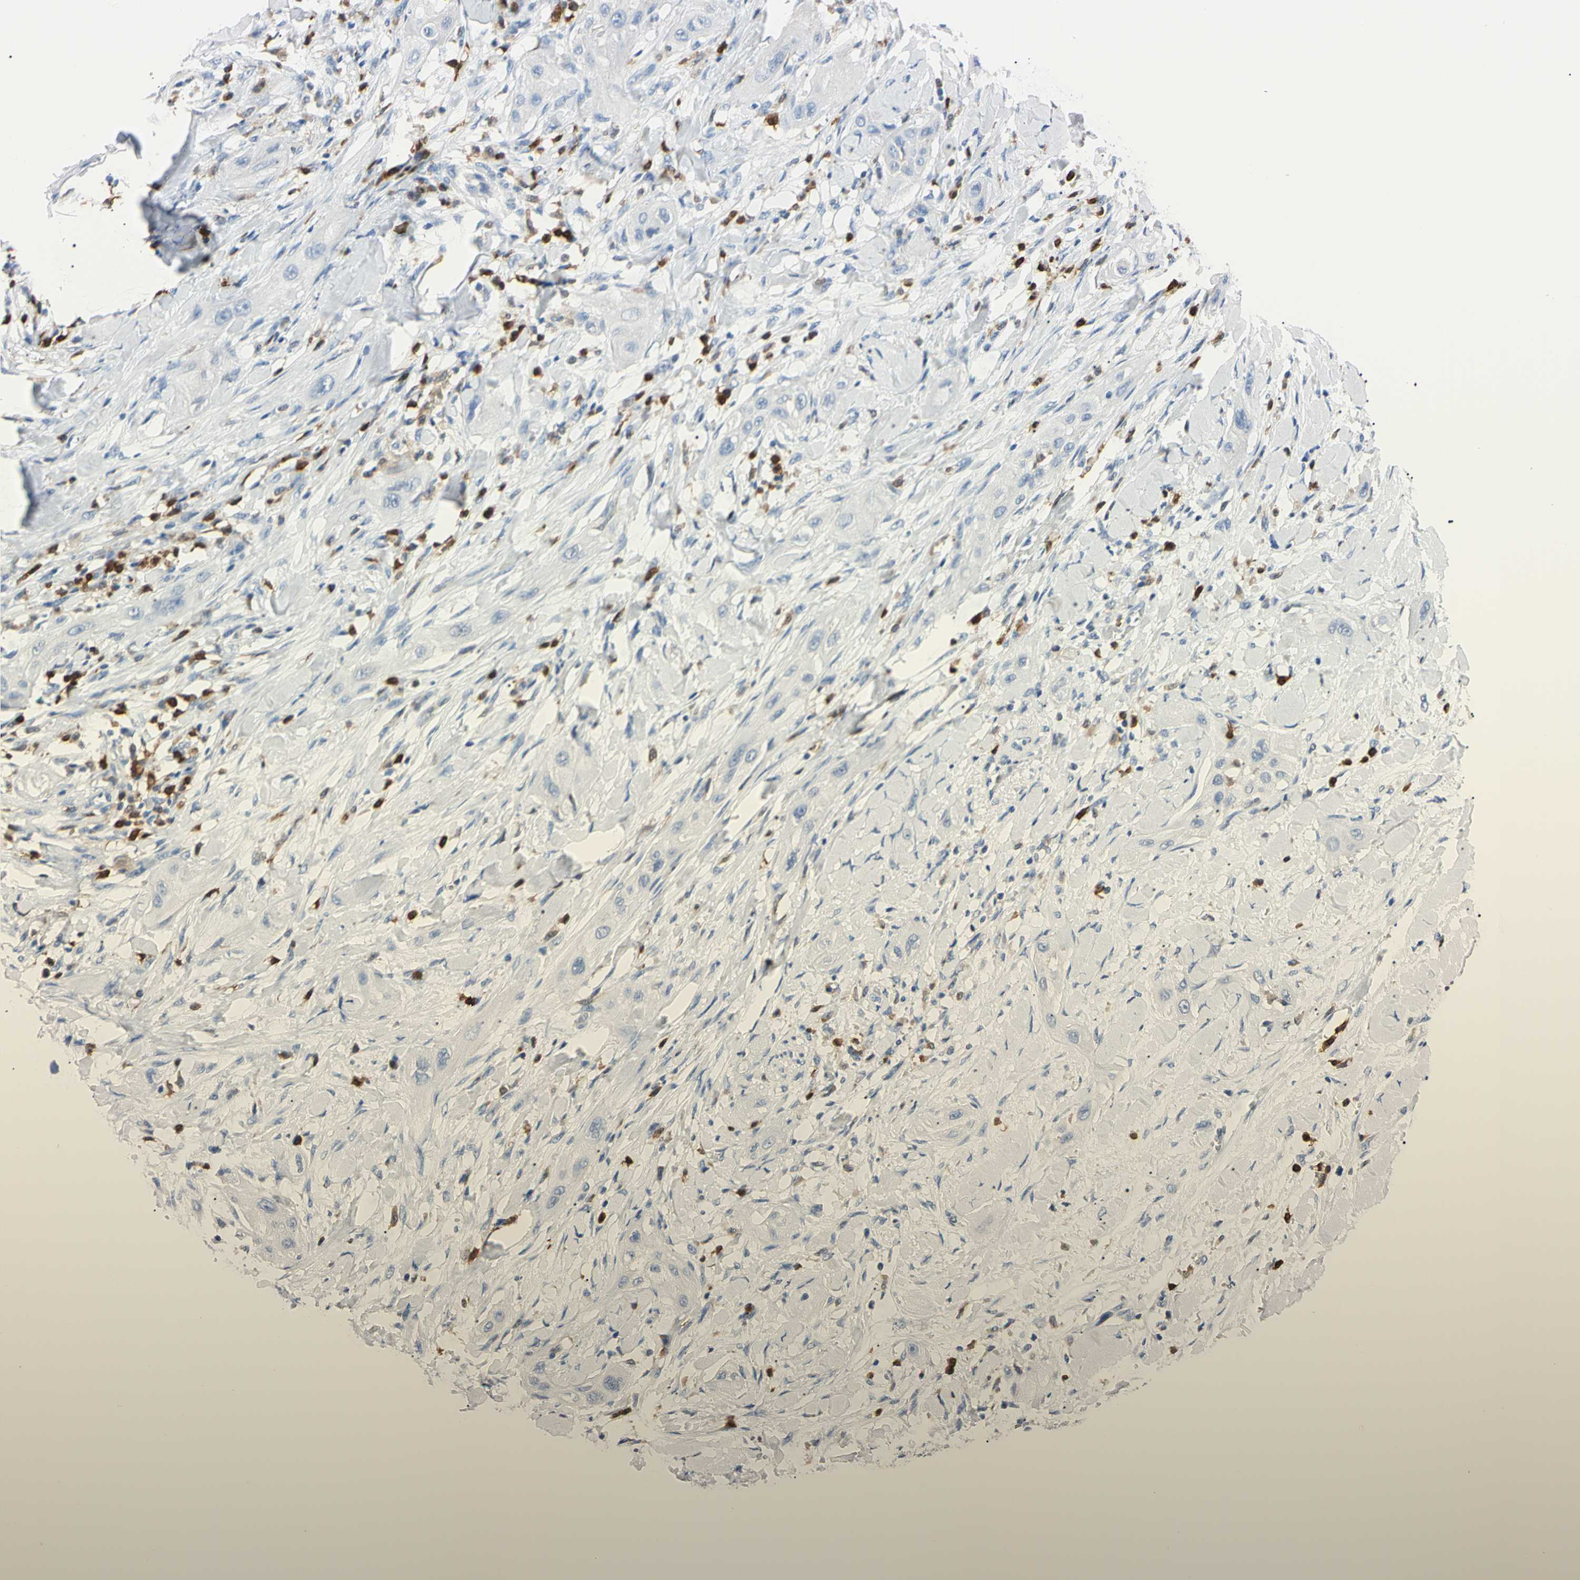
{"staining": {"intensity": "negative", "quantity": "none", "location": "none"}, "tissue": "lung cancer", "cell_type": "Tumor cells", "image_type": "cancer", "snomed": [{"axis": "morphology", "description": "Squamous cell carcinoma, NOS"}, {"axis": "topography", "description": "Lung"}], "caption": "The IHC image has no significant expression in tumor cells of squamous cell carcinoma (lung) tissue.", "gene": "NCF4", "patient": {"sex": "female", "age": 47}}